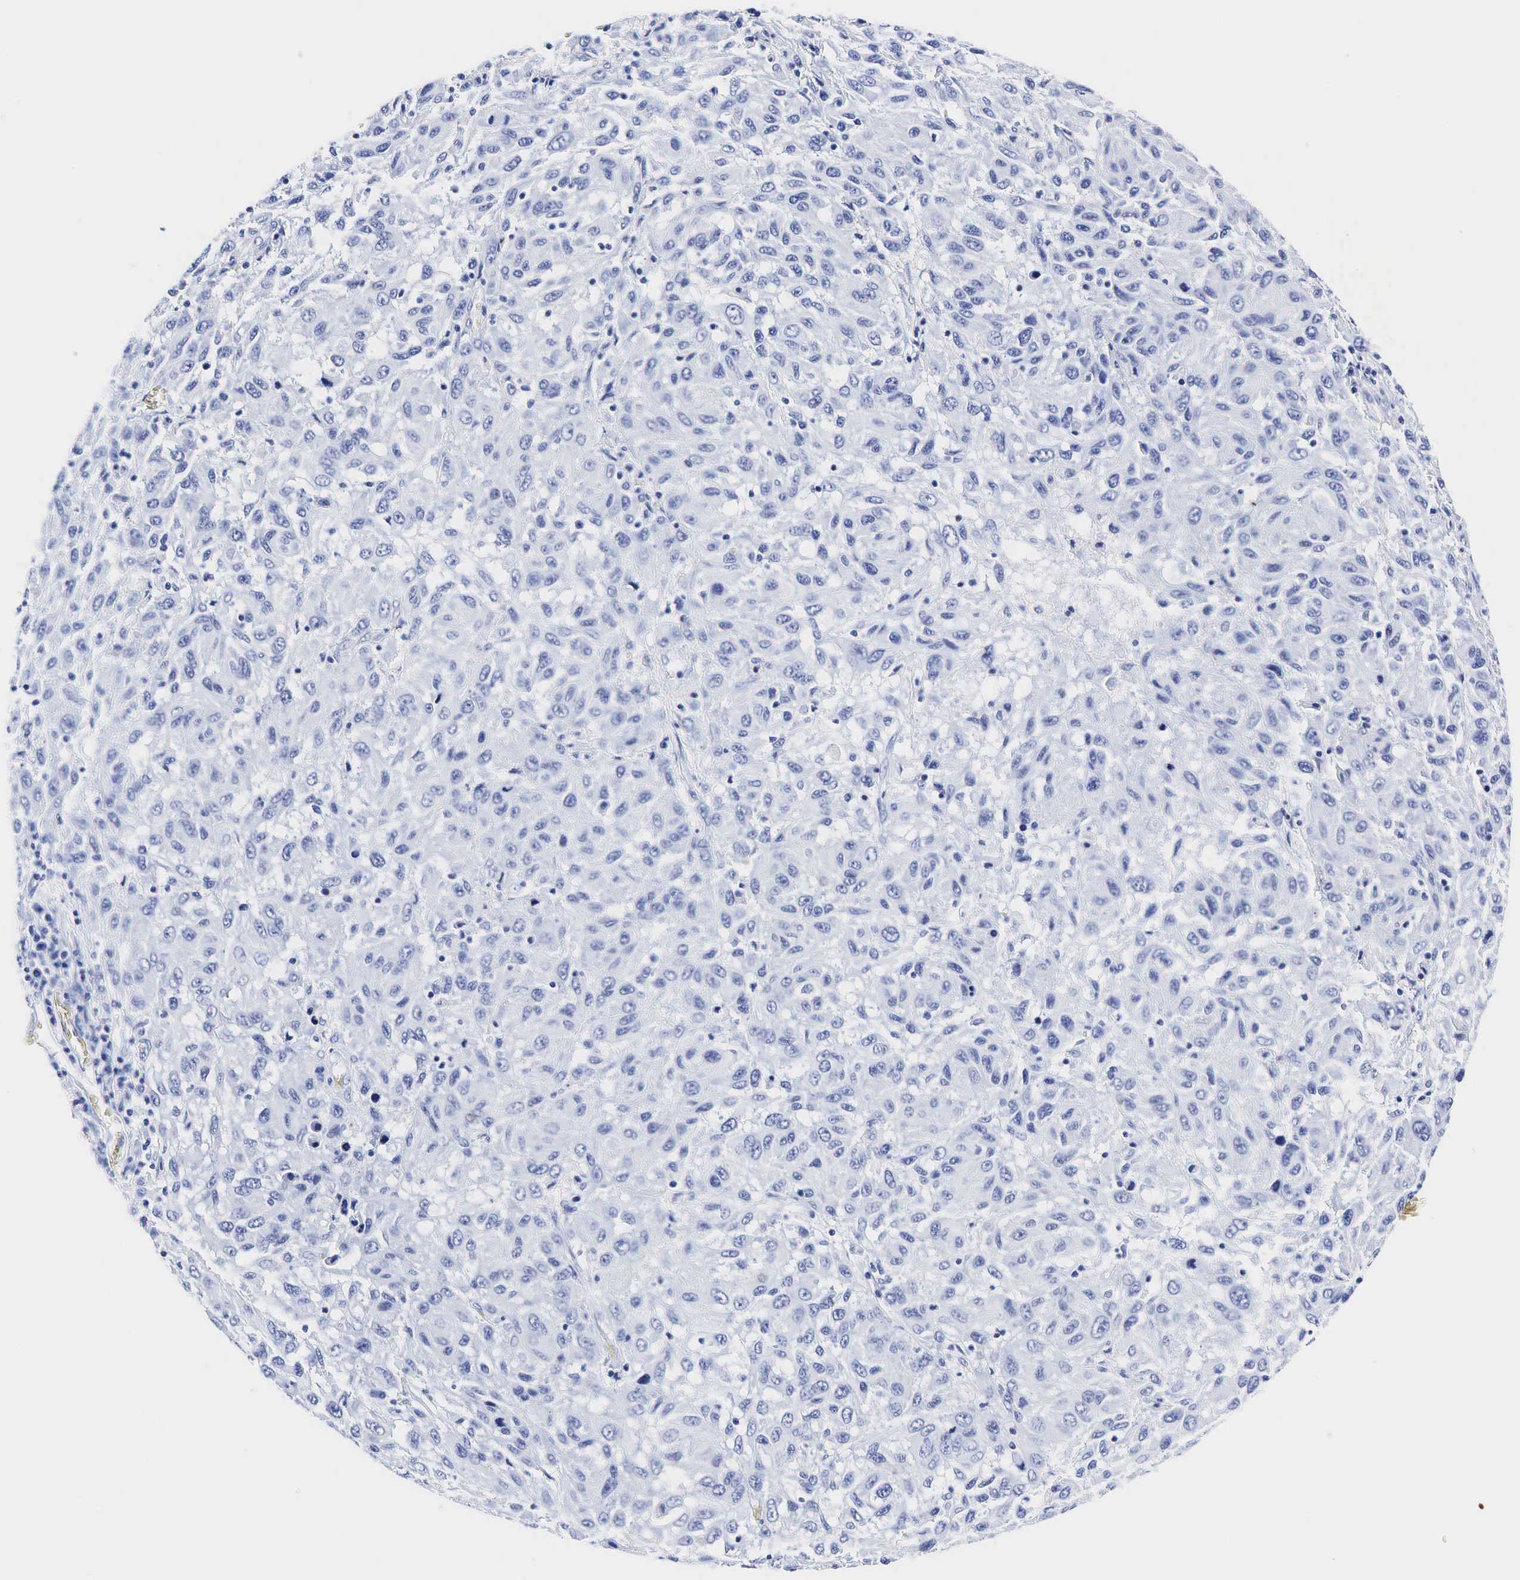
{"staining": {"intensity": "negative", "quantity": "none", "location": "none"}, "tissue": "melanoma", "cell_type": "Tumor cells", "image_type": "cancer", "snomed": [{"axis": "morphology", "description": "Malignant melanoma, NOS"}, {"axis": "topography", "description": "Skin"}], "caption": "Melanoma stained for a protein using IHC shows no positivity tumor cells.", "gene": "TG", "patient": {"sex": "female", "age": 77}}